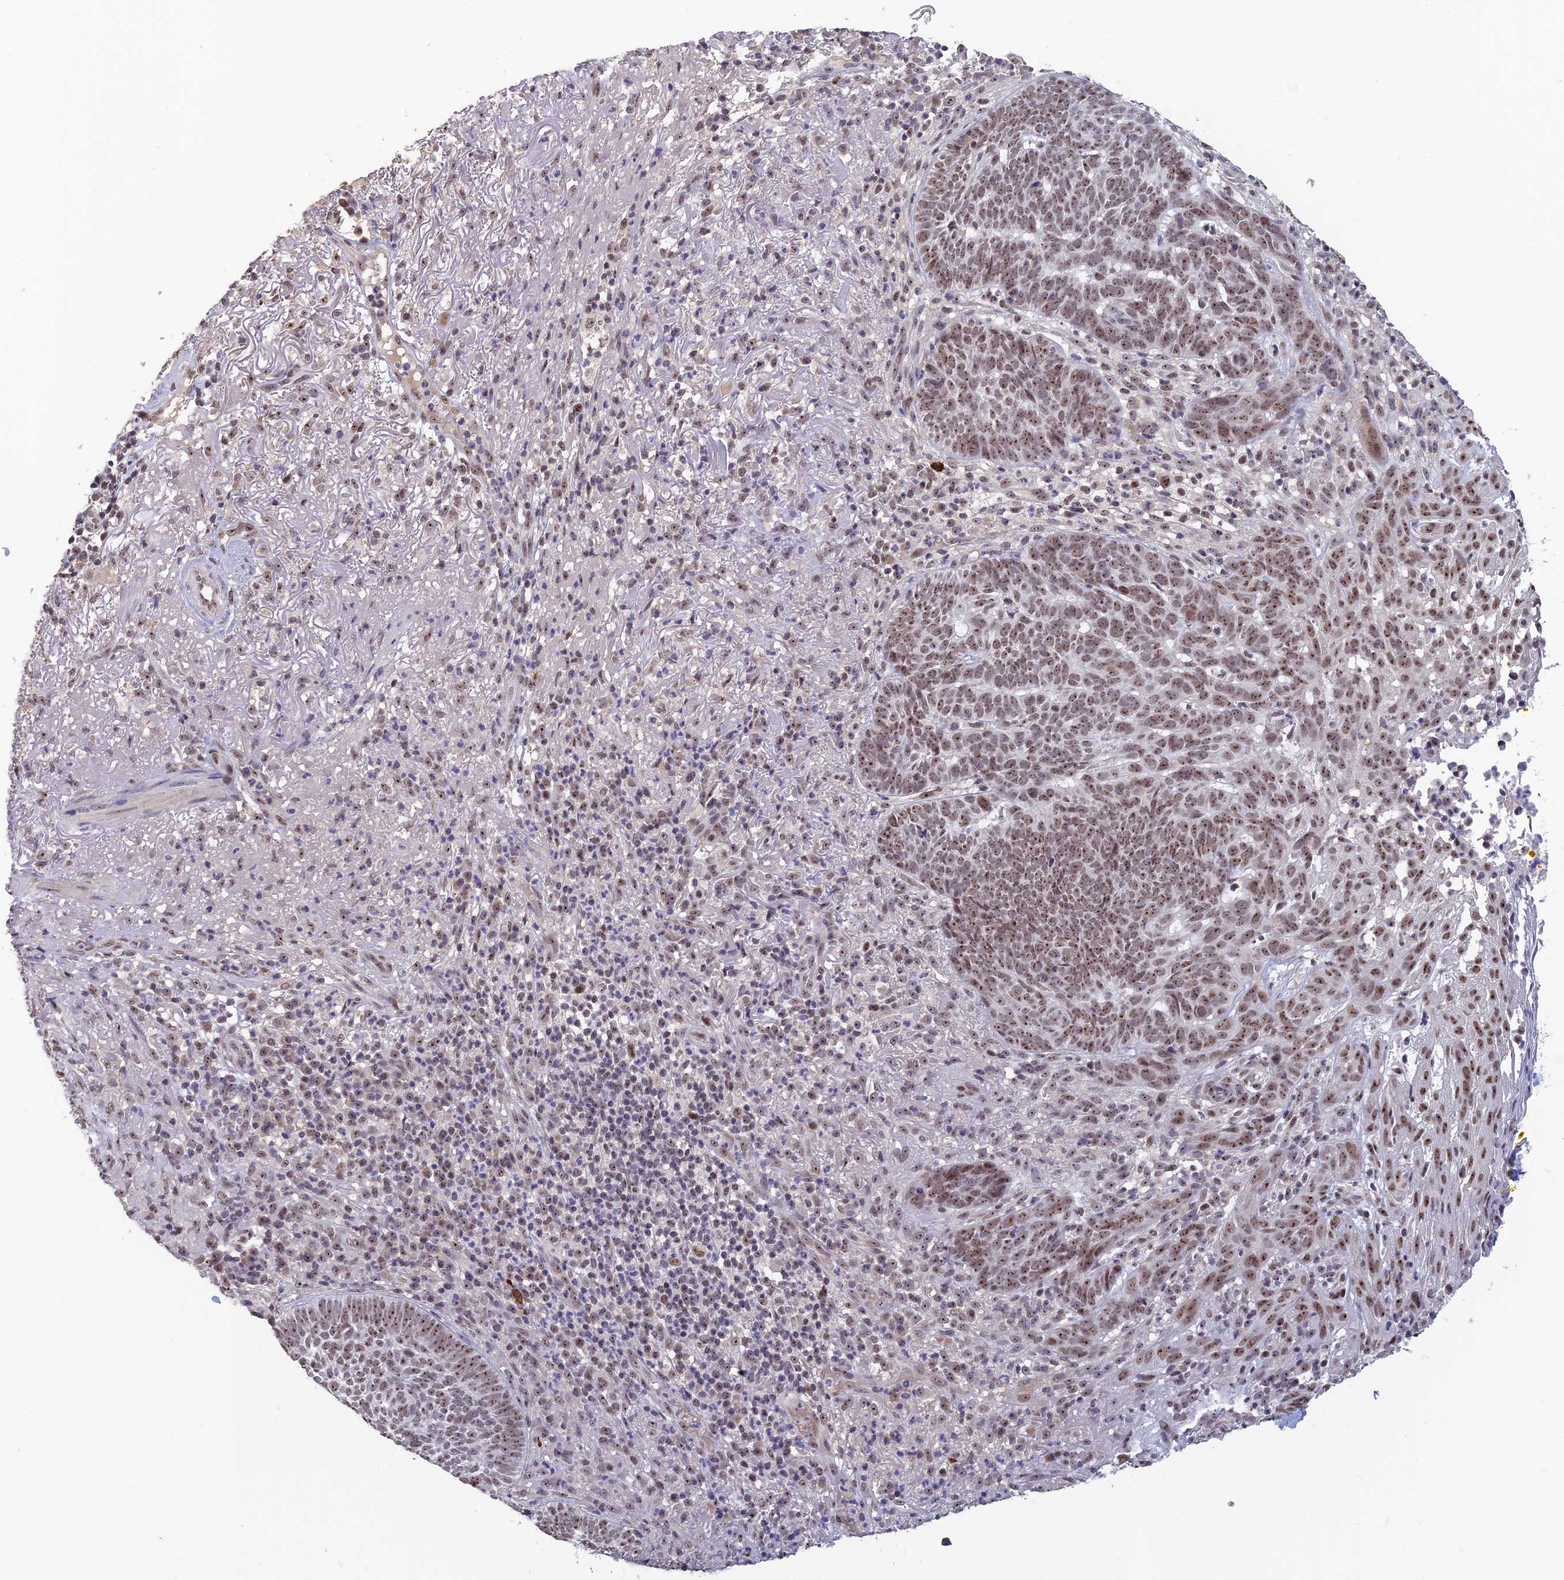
{"staining": {"intensity": "moderate", "quantity": ">75%", "location": "nuclear"}, "tissue": "skin cancer", "cell_type": "Tumor cells", "image_type": "cancer", "snomed": [{"axis": "morphology", "description": "Basal cell carcinoma"}, {"axis": "topography", "description": "Skin"}], "caption": "Skin basal cell carcinoma tissue reveals moderate nuclear staining in approximately >75% of tumor cells, visualized by immunohistochemistry. Immunohistochemistry stains the protein of interest in brown and the nuclei are stained blue.", "gene": "POLR1G", "patient": {"sex": "female", "age": 78}}